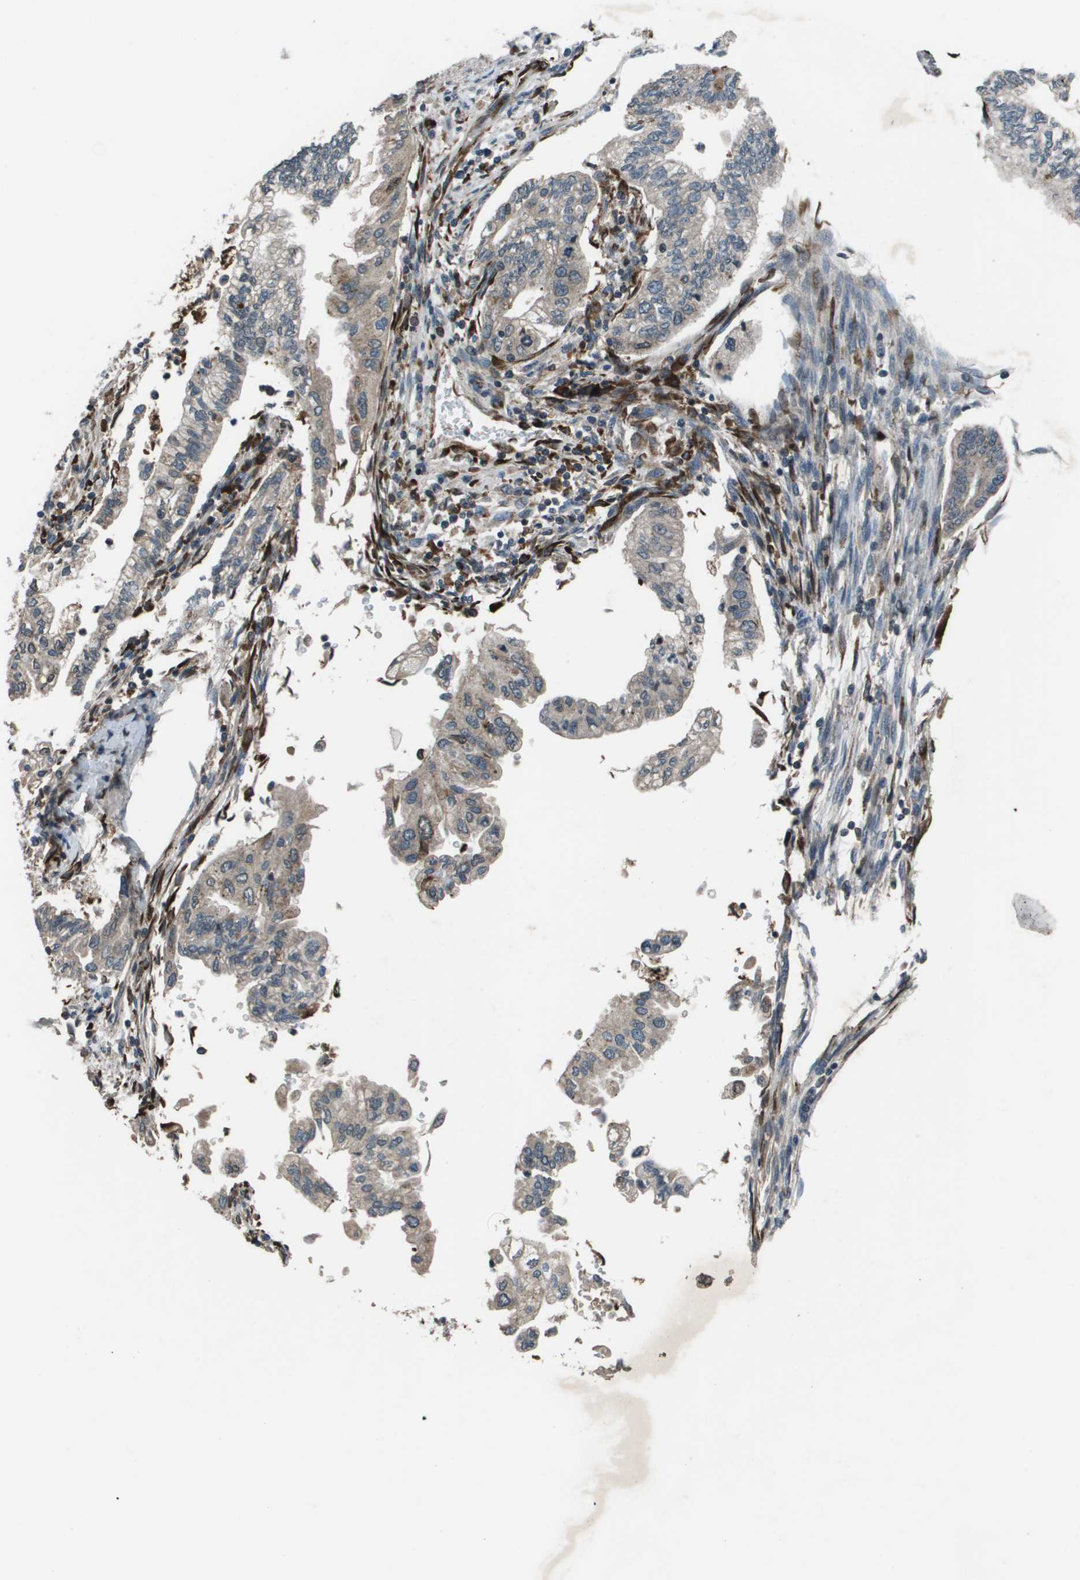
{"staining": {"intensity": "weak", "quantity": "<25%", "location": "cytoplasmic/membranous"}, "tissue": "pancreatic cancer", "cell_type": "Tumor cells", "image_type": "cancer", "snomed": [{"axis": "morphology", "description": "Normal tissue, NOS"}, {"axis": "topography", "description": "Pancreas"}], "caption": "Protein analysis of pancreatic cancer exhibits no significant positivity in tumor cells.", "gene": "GOSR2", "patient": {"sex": "male", "age": 42}}